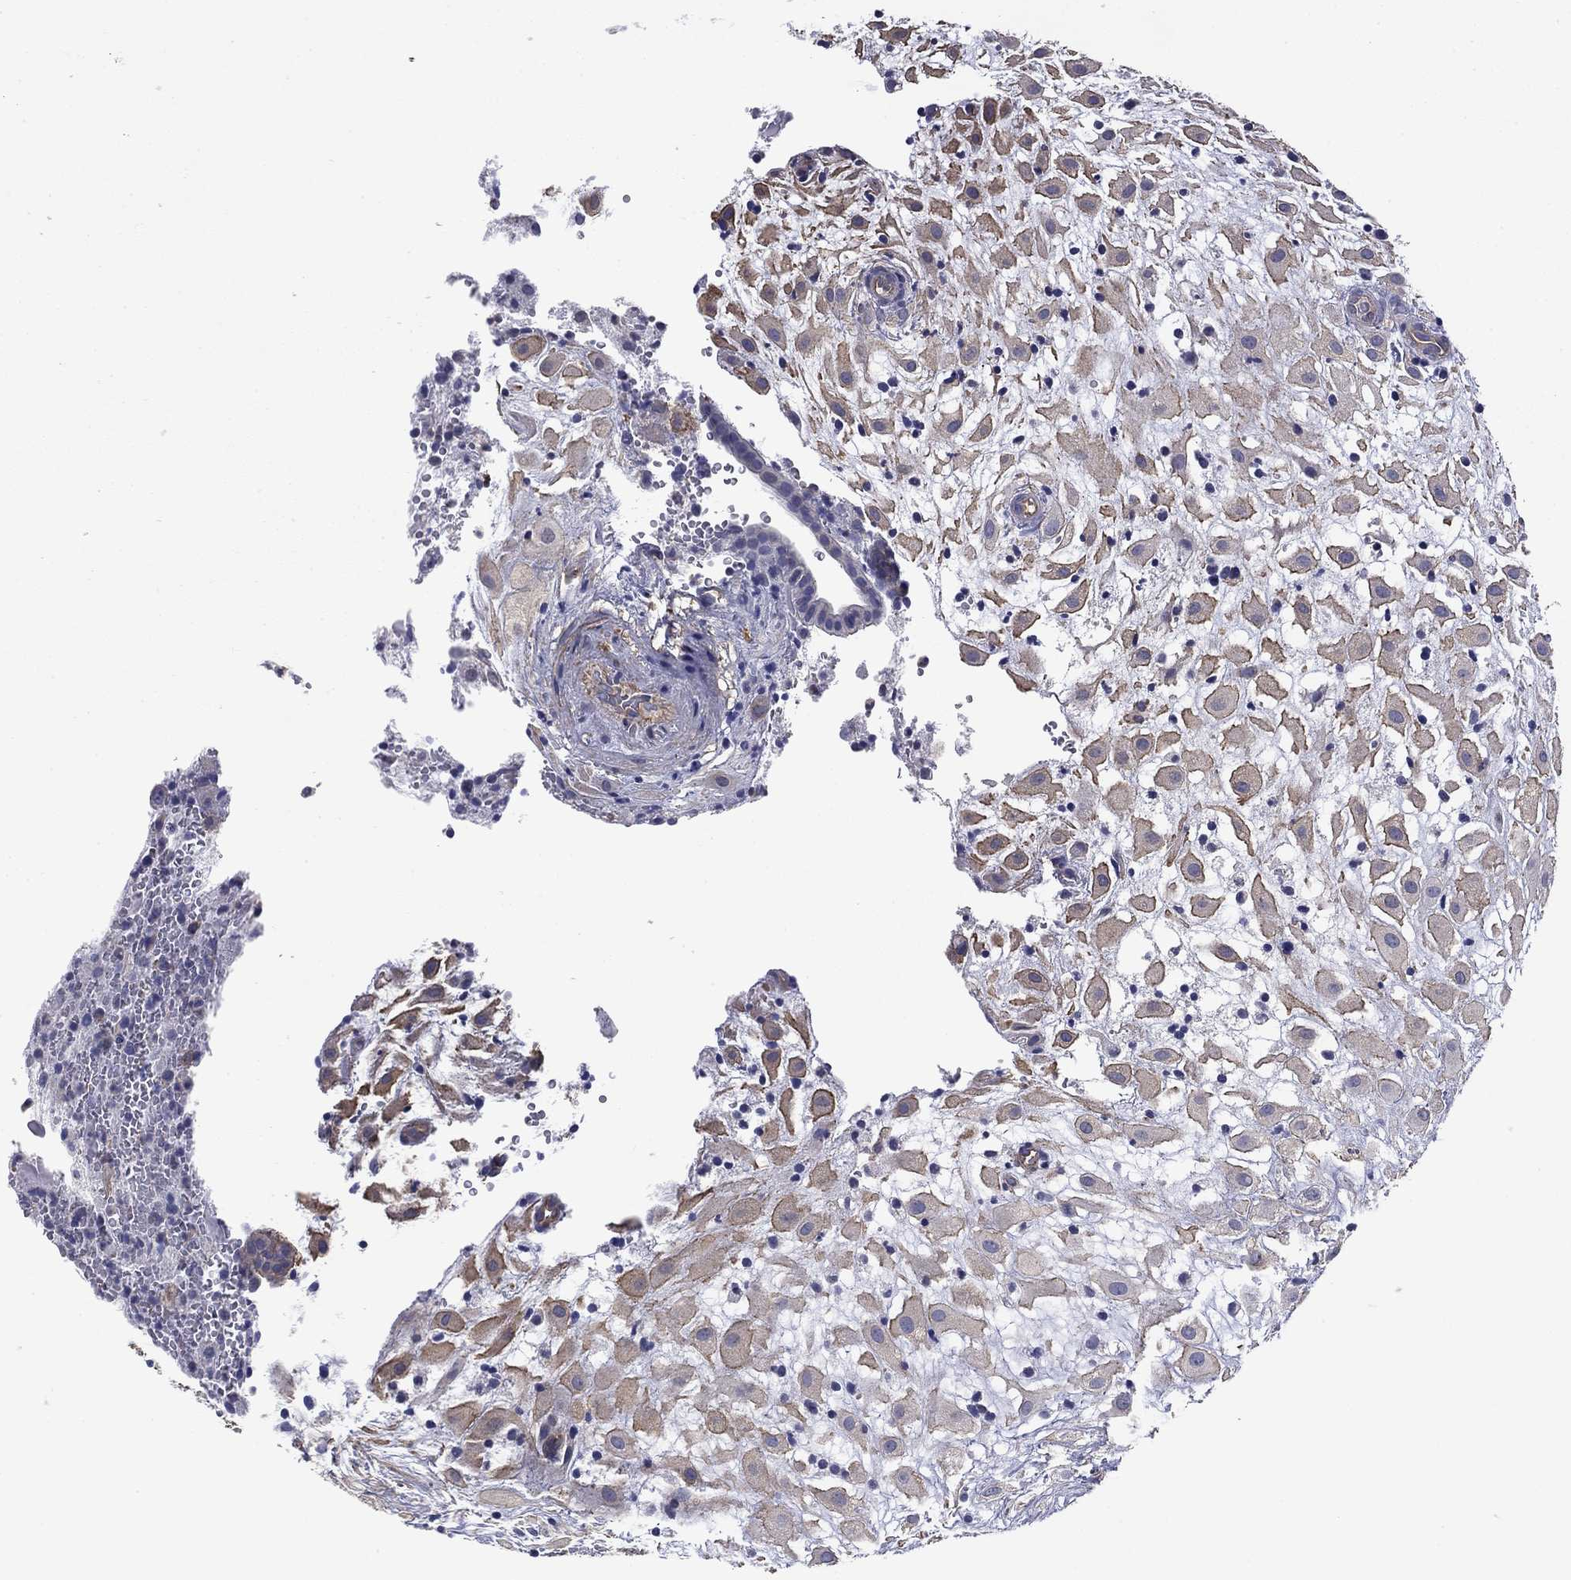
{"staining": {"intensity": "moderate", "quantity": "<25%", "location": "cytoplasmic/membranous"}, "tissue": "placenta", "cell_type": "Decidual cells", "image_type": "normal", "snomed": [{"axis": "morphology", "description": "Normal tissue, NOS"}, {"axis": "topography", "description": "Placenta"}], "caption": "Immunohistochemistry staining of normal placenta, which exhibits low levels of moderate cytoplasmic/membranous expression in about <25% of decidual cells indicating moderate cytoplasmic/membranous protein staining. The staining was performed using DAB (brown) for protein detection and nuclei were counterstained in hematoxylin (blue).", "gene": "TCHH", "patient": {"sex": "female", "age": 24}}